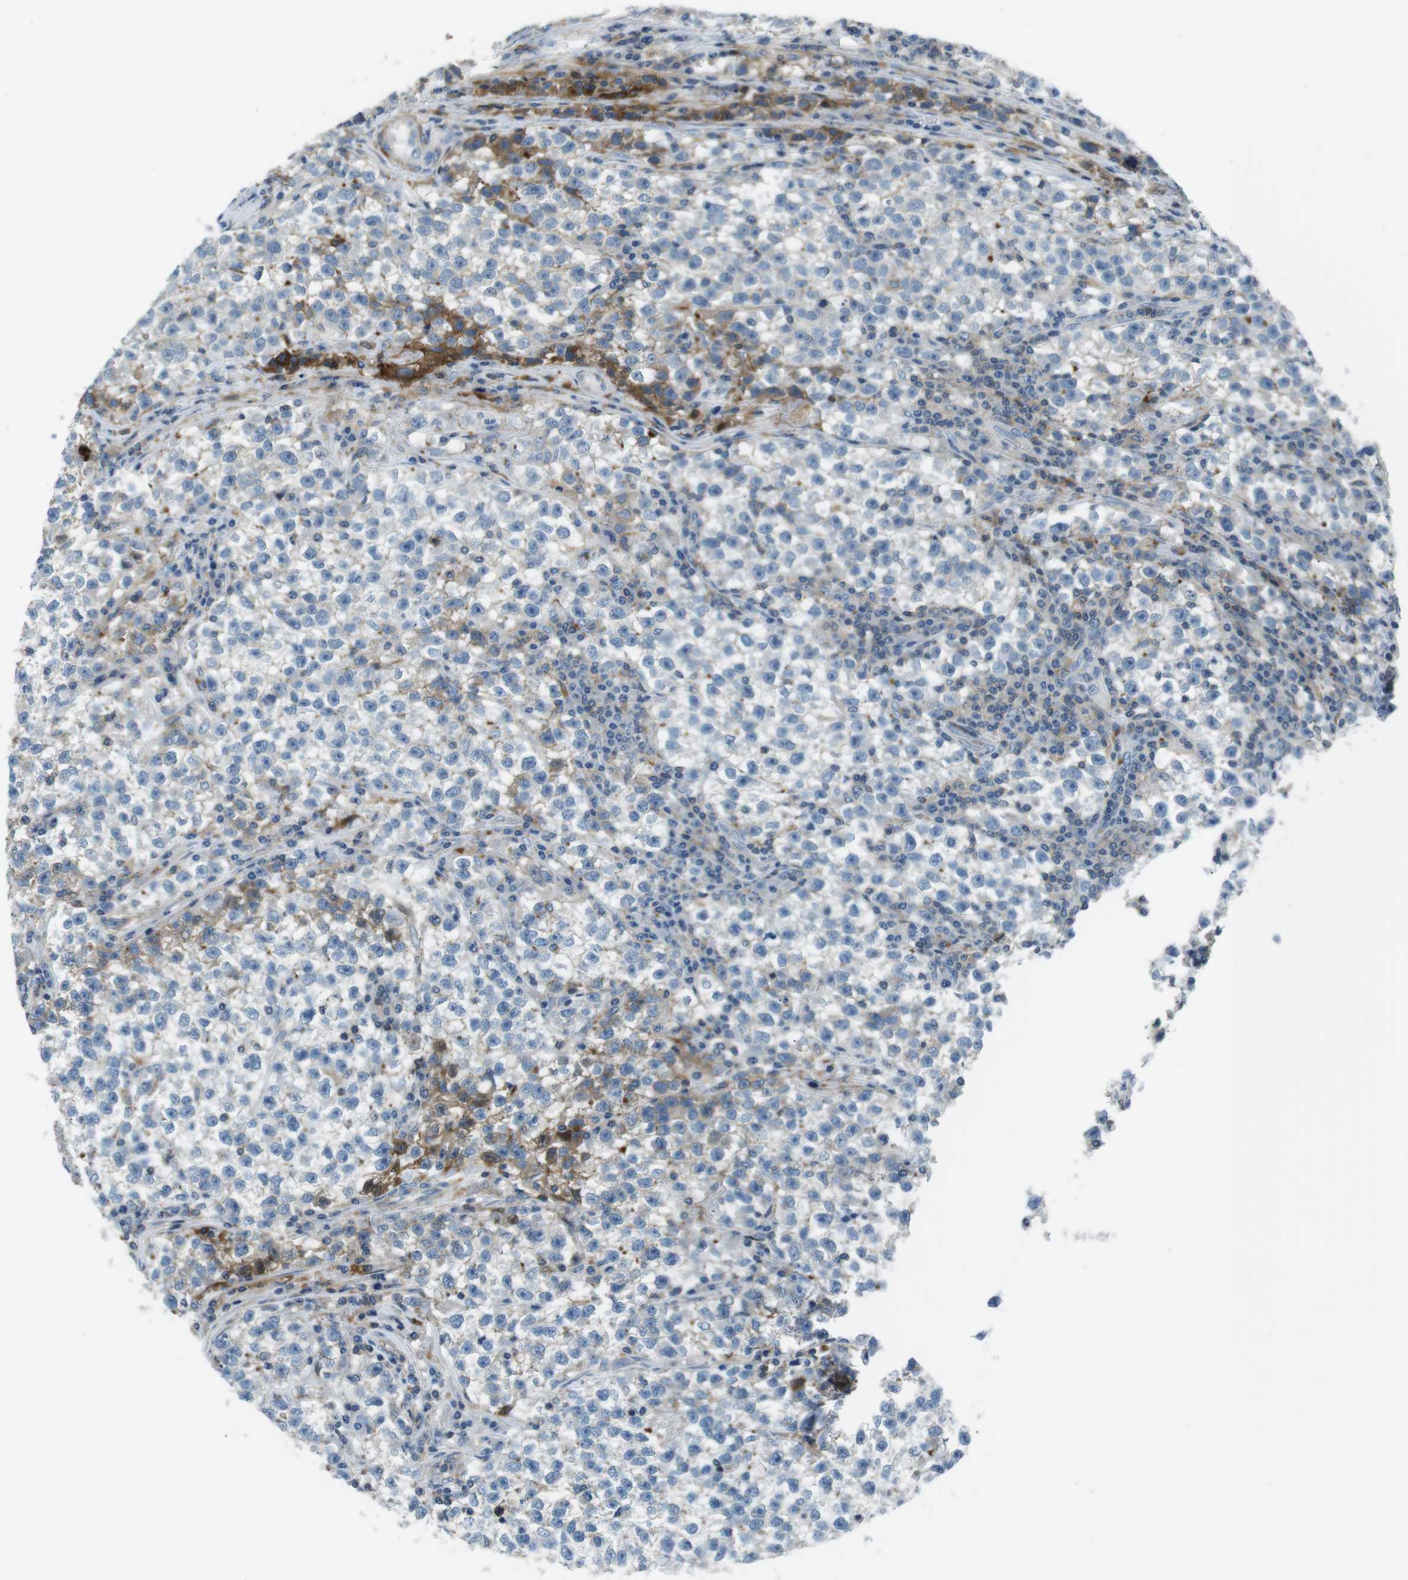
{"staining": {"intensity": "negative", "quantity": "none", "location": "none"}, "tissue": "testis cancer", "cell_type": "Tumor cells", "image_type": "cancer", "snomed": [{"axis": "morphology", "description": "Seminoma, NOS"}, {"axis": "topography", "description": "Testis"}], "caption": "Protein analysis of testis cancer (seminoma) reveals no significant positivity in tumor cells.", "gene": "ARVCF", "patient": {"sex": "male", "age": 22}}